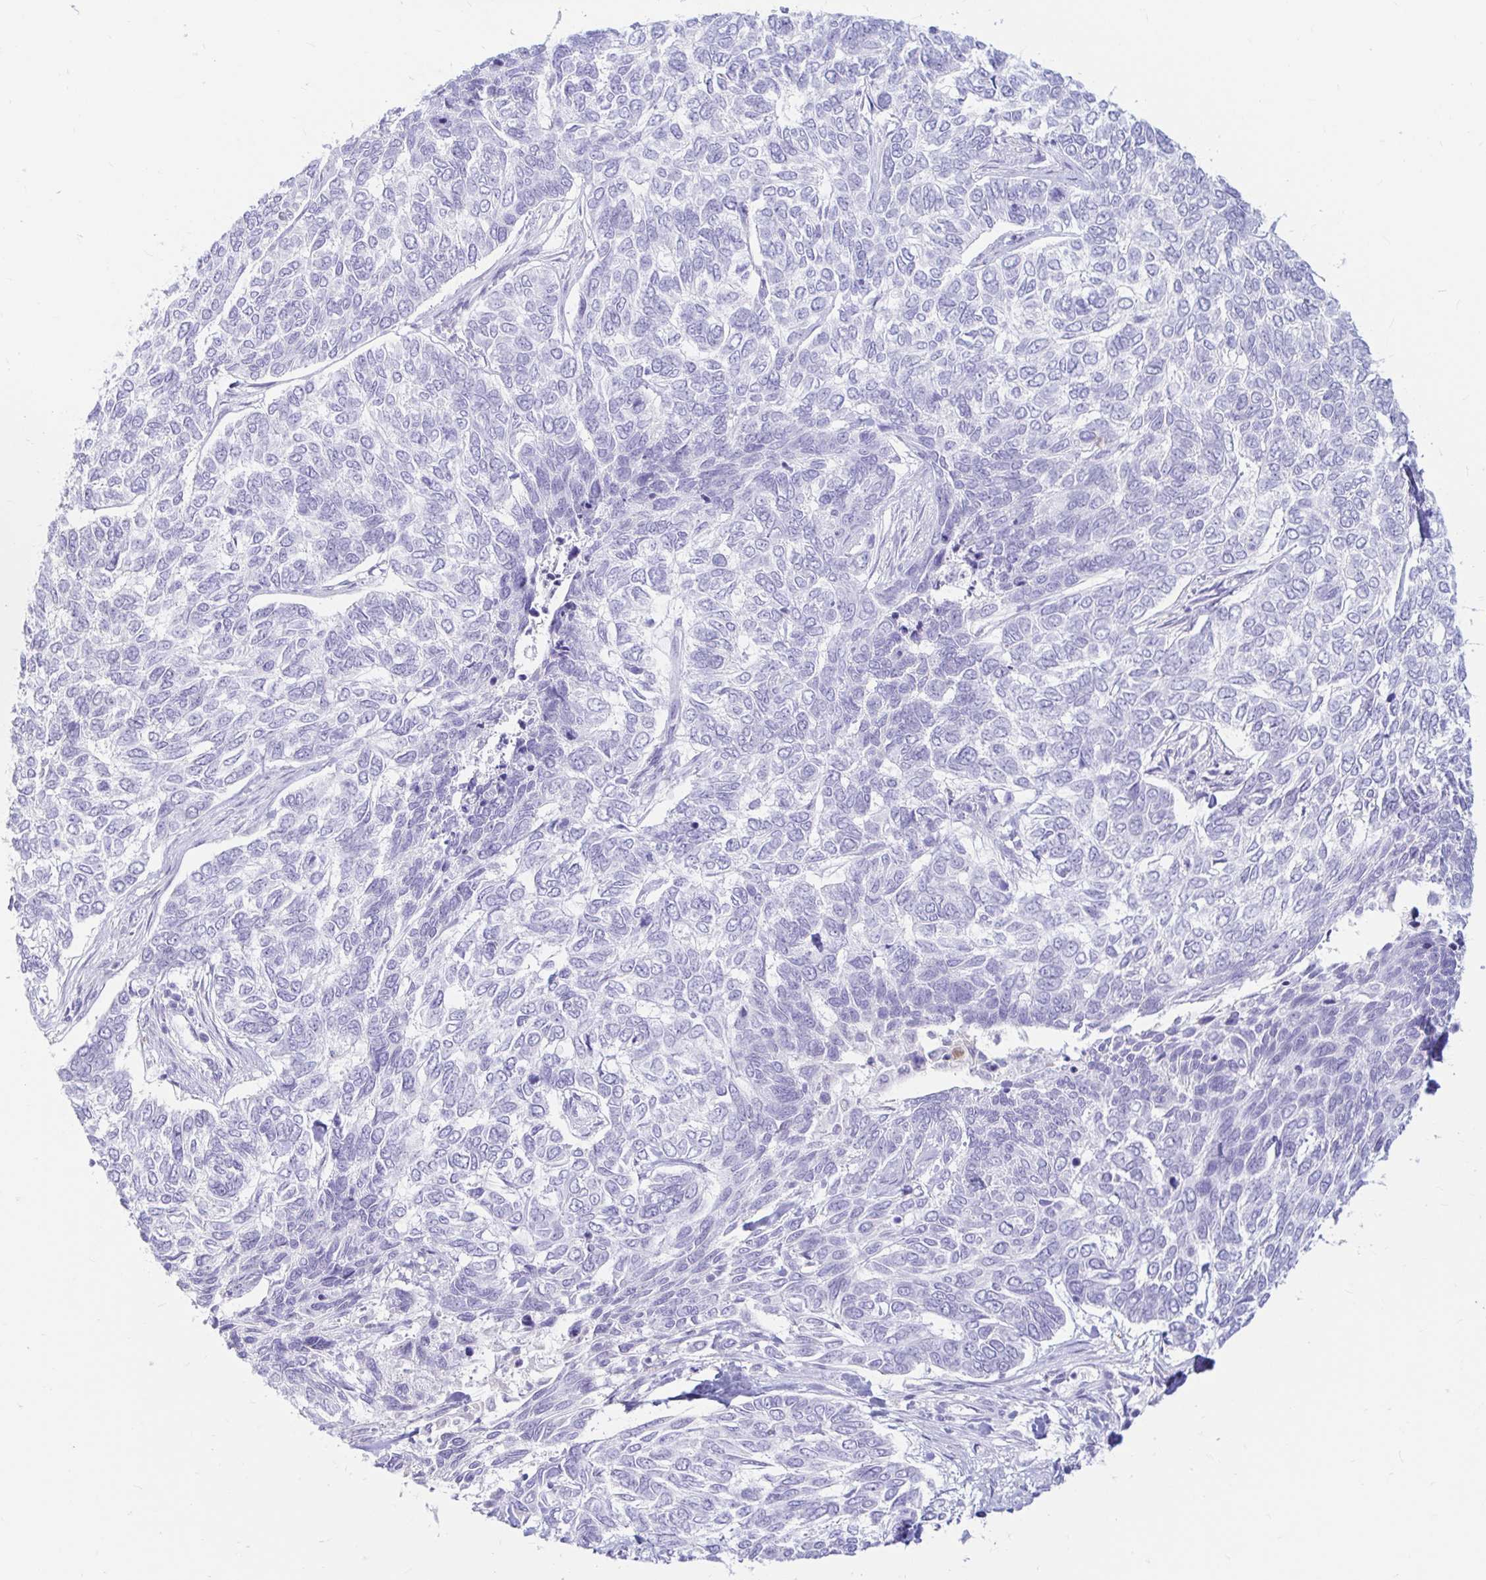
{"staining": {"intensity": "negative", "quantity": "none", "location": "none"}, "tissue": "skin cancer", "cell_type": "Tumor cells", "image_type": "cancer", "snomed": [{"axis": "morphology", "description": "Basal cell carcinoma"}, {"axis": "topography", "description": "Skin"}], "caption": "Immunohistochemistry (IHC) image of neoplastic tissue: human skin cancer stained with DAB exhibits no significant protein positivity in tumor cells.", "gene": "ERICH6", "patient": {"sex": "female", "age": 65}}